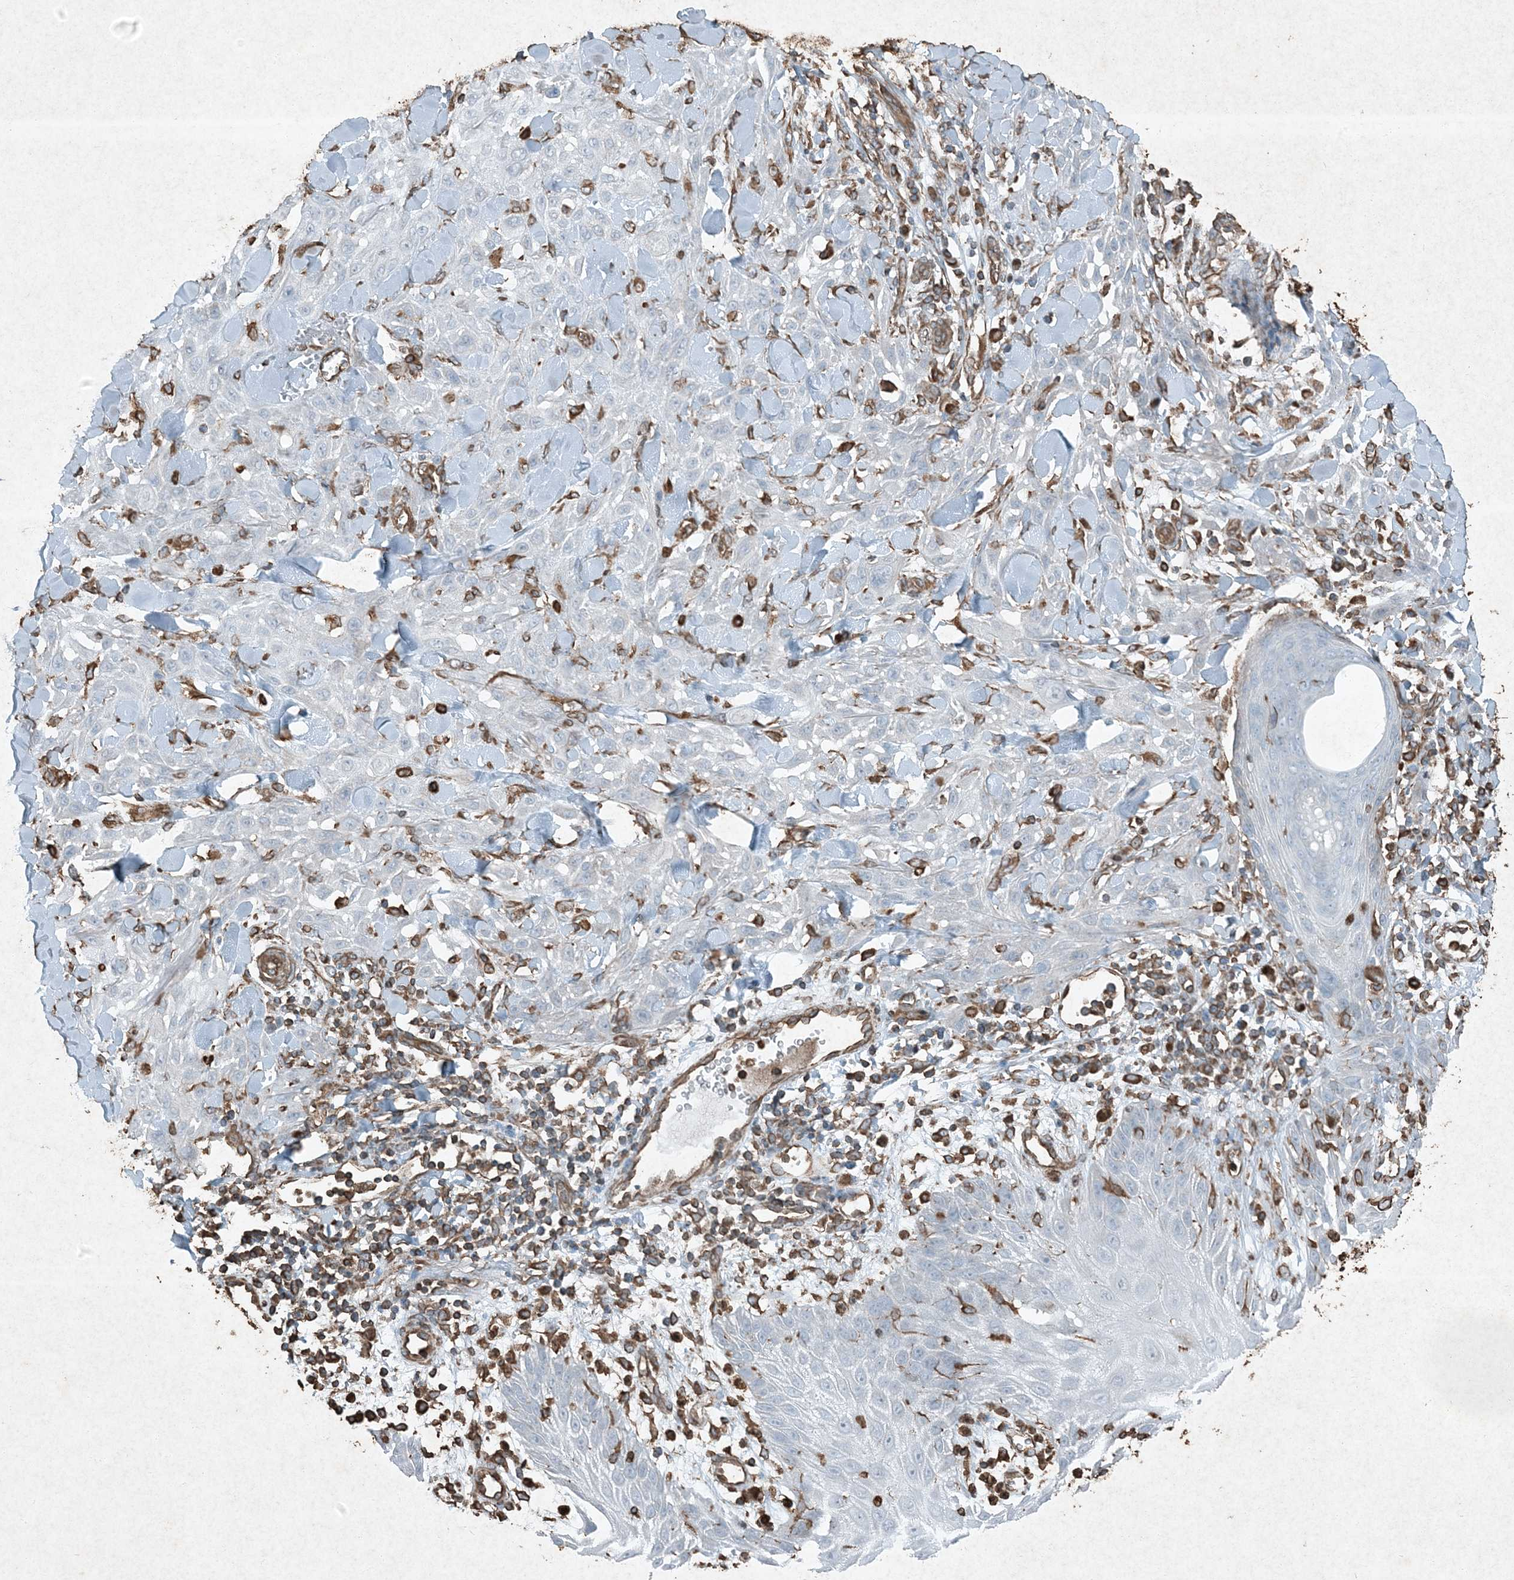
{"staining": {"intensity": "negative", "quantity": "none", "location": "none"}, "tissue": "skin cancer", "cell_type": "Tumor cells", "image_type": "cancer", "snomed": [{"axis": "morphology", "description": "Squamous cell carcinoma, NOS"}, {"axis": "topography", "description": "Skin"}], "caption": "This is a photomicrograph of immunohistochemistry staining of skin cancer, which shows no expression in tumor cells.", "gene": "RYK", "patient": {"sex": "male", "age": 24}}